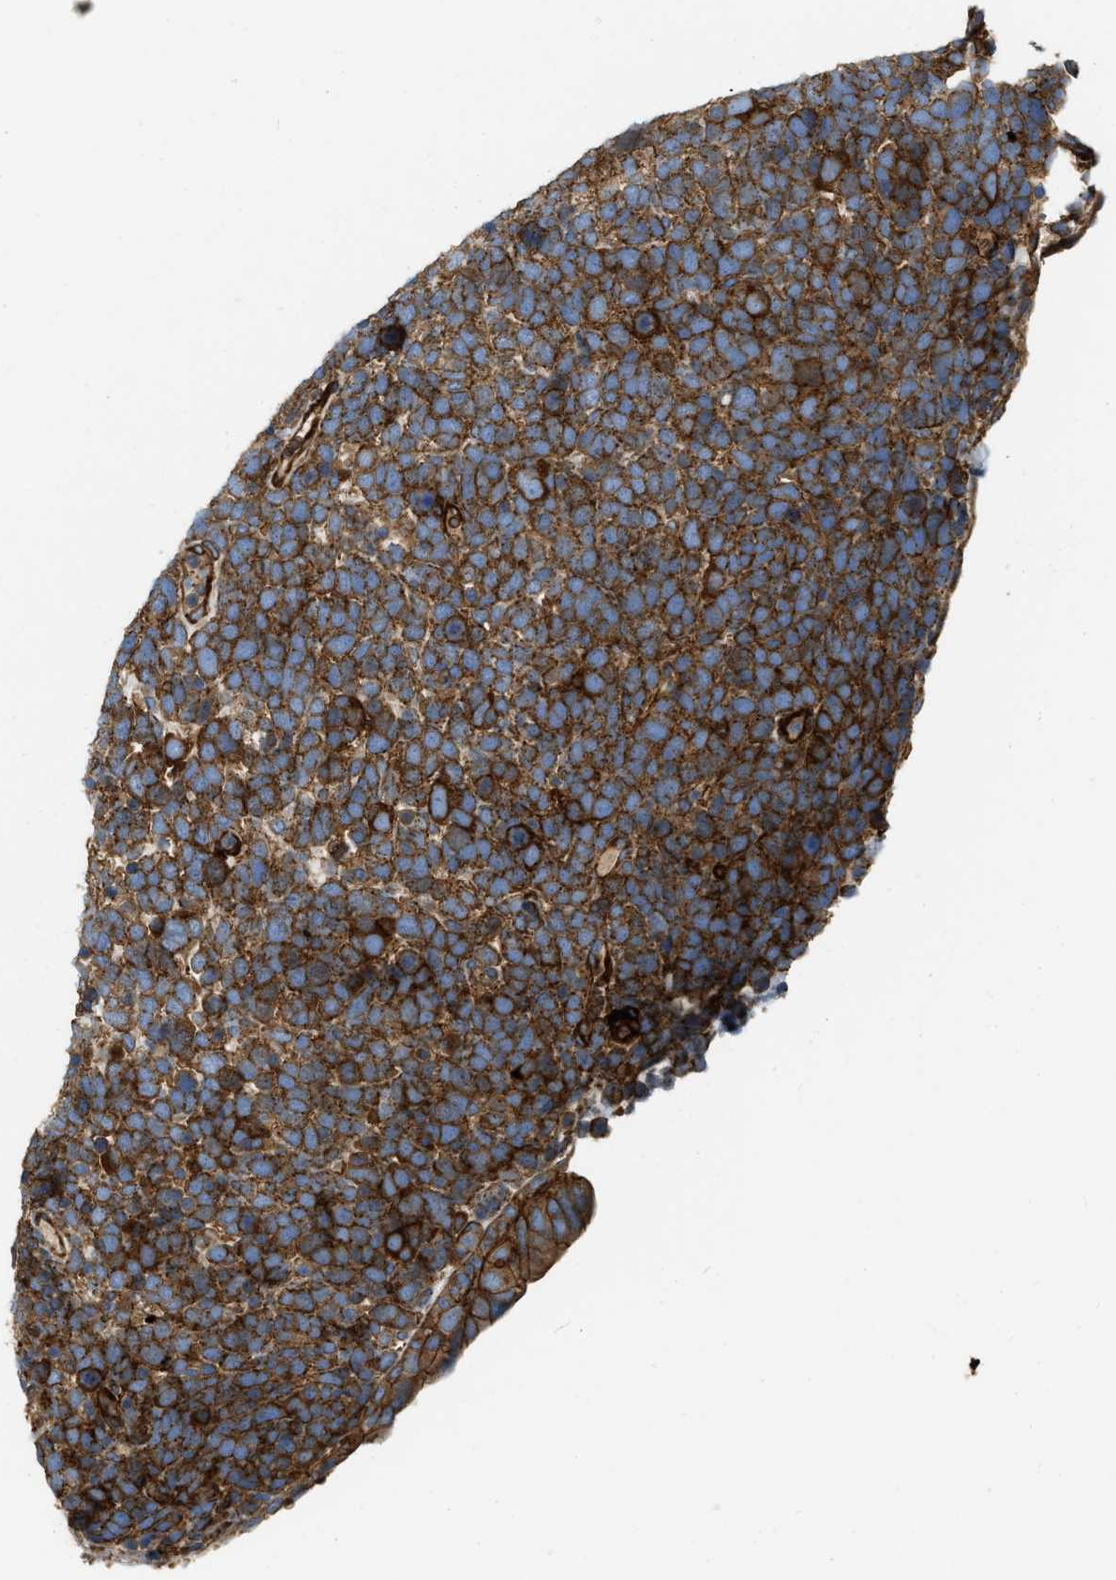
{"staining": {"intensity": "strong", "quantity": ">75%", "location": "cytoplasmic/membranous"}, "tissue": "urothelial cancer", "cell_type": "Tumor cells", "image_type": "cancer", "snomed": [{"axis": "morphology", "description": "Urothelial carcinoma, High grade"}, {"axis": "topography", "description": "Urinary bladder"}], "caption": "Protein staining by IHC demonstrates strong cytoplasmic/membranous staining in approximately >75% of tumor cells in urothelial cancer.", "gene": "ERC1", "patient": {"sex": "female", "age": 82}}